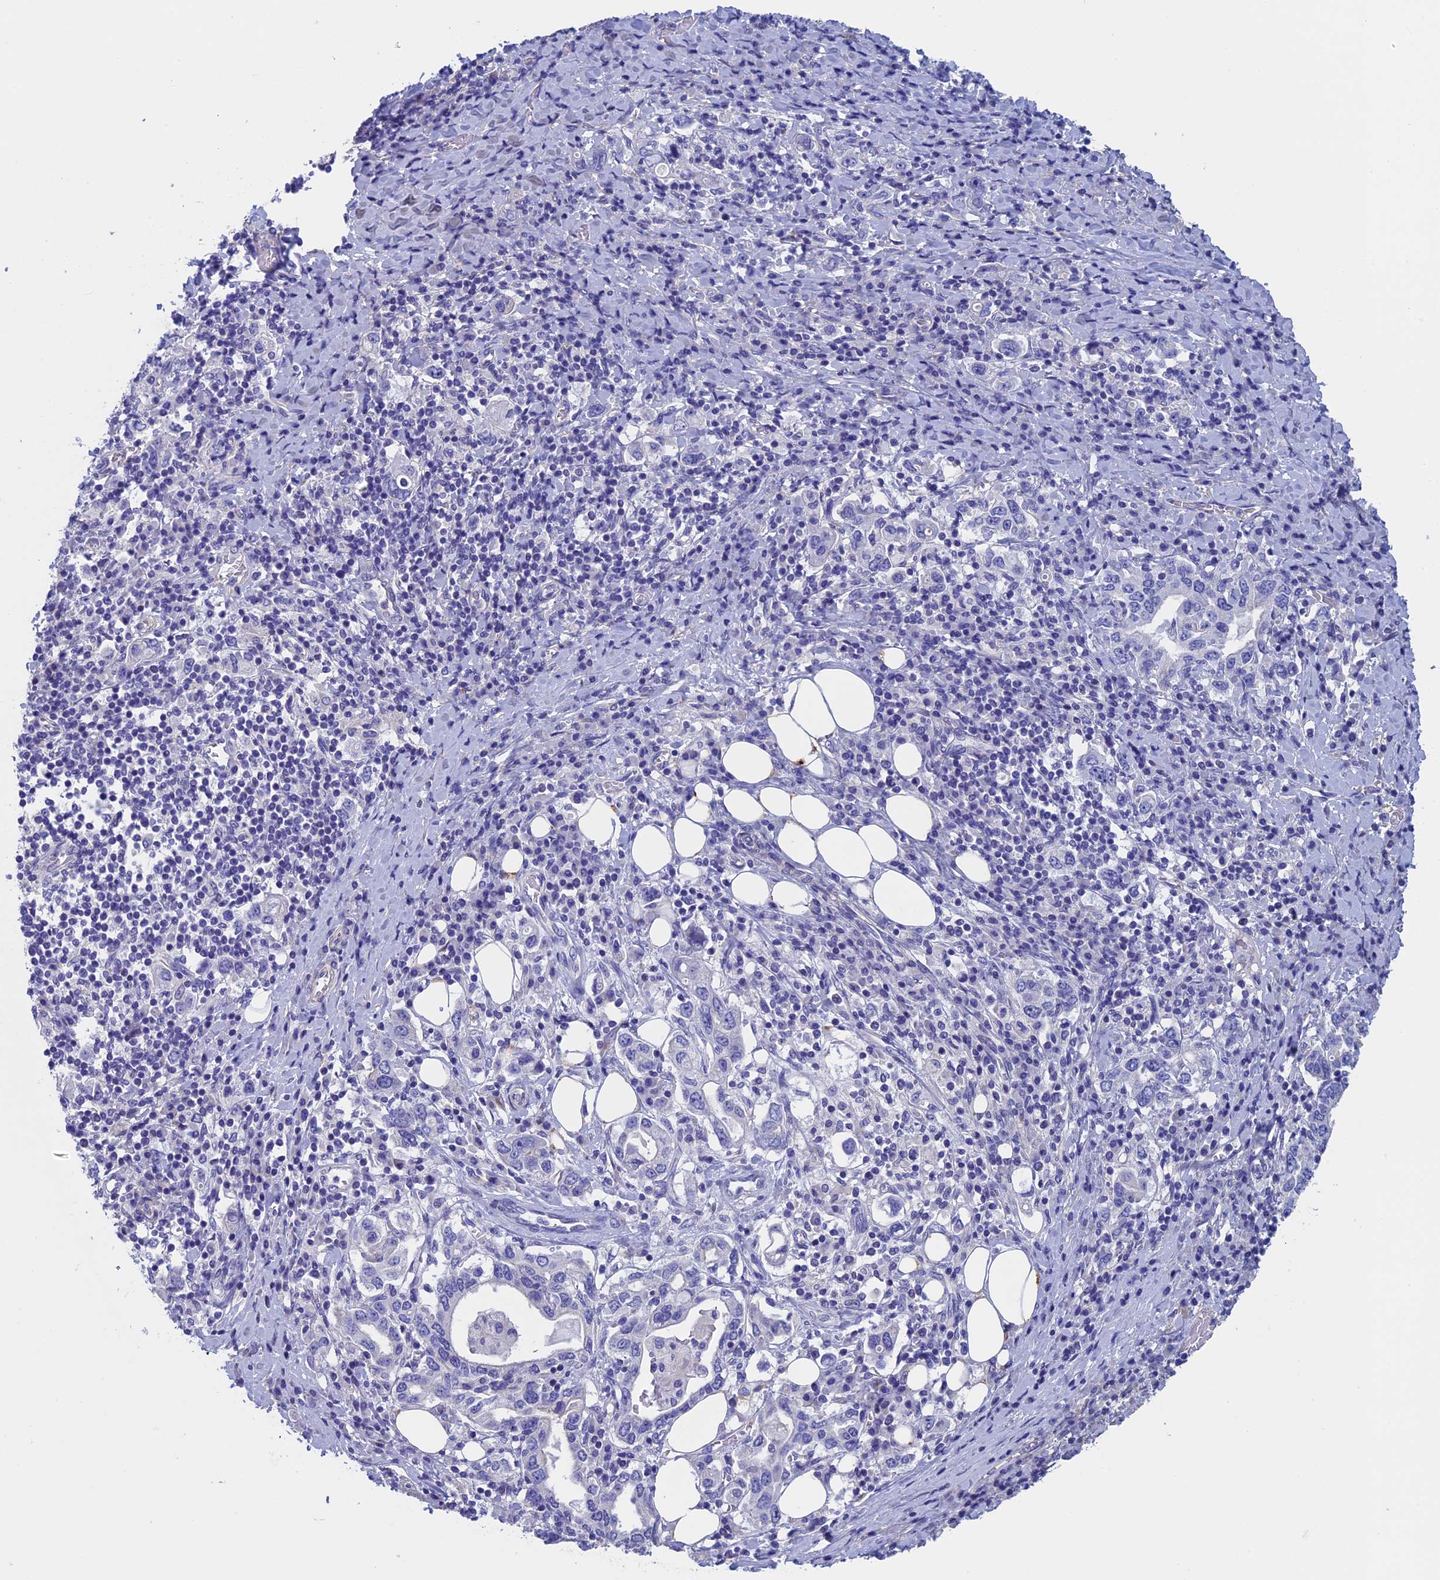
{"staining": {"intensity": "negative", "quantity": "none", "location": "none"}, "tissue": "stomach cancer", "cell_type": "Tumor cells", "image_type": "cancer", "snomed": [{"axis": "morphology", "description": "Adenocarcinoma, NOS"}, {"axis": "topography", "description": "Stomach, upper"}, {"axis": "topography", "description": "Stomach"}], "caption": "High magnification brightfield microscopy of adenocarcinoma (stomach) stained with DAB (3,3'-diaminobenzidine) (brown) and counterstained with hematoxylin (blue): tumor cells show no significant staining. (DAB (3,3'-diaminobenzidine) immunohistochemistry (IHC) visualized using brightfield microscopy, high magnification).", "gene": "ADH7", "patient": {"sex": "male", "age": 62}}